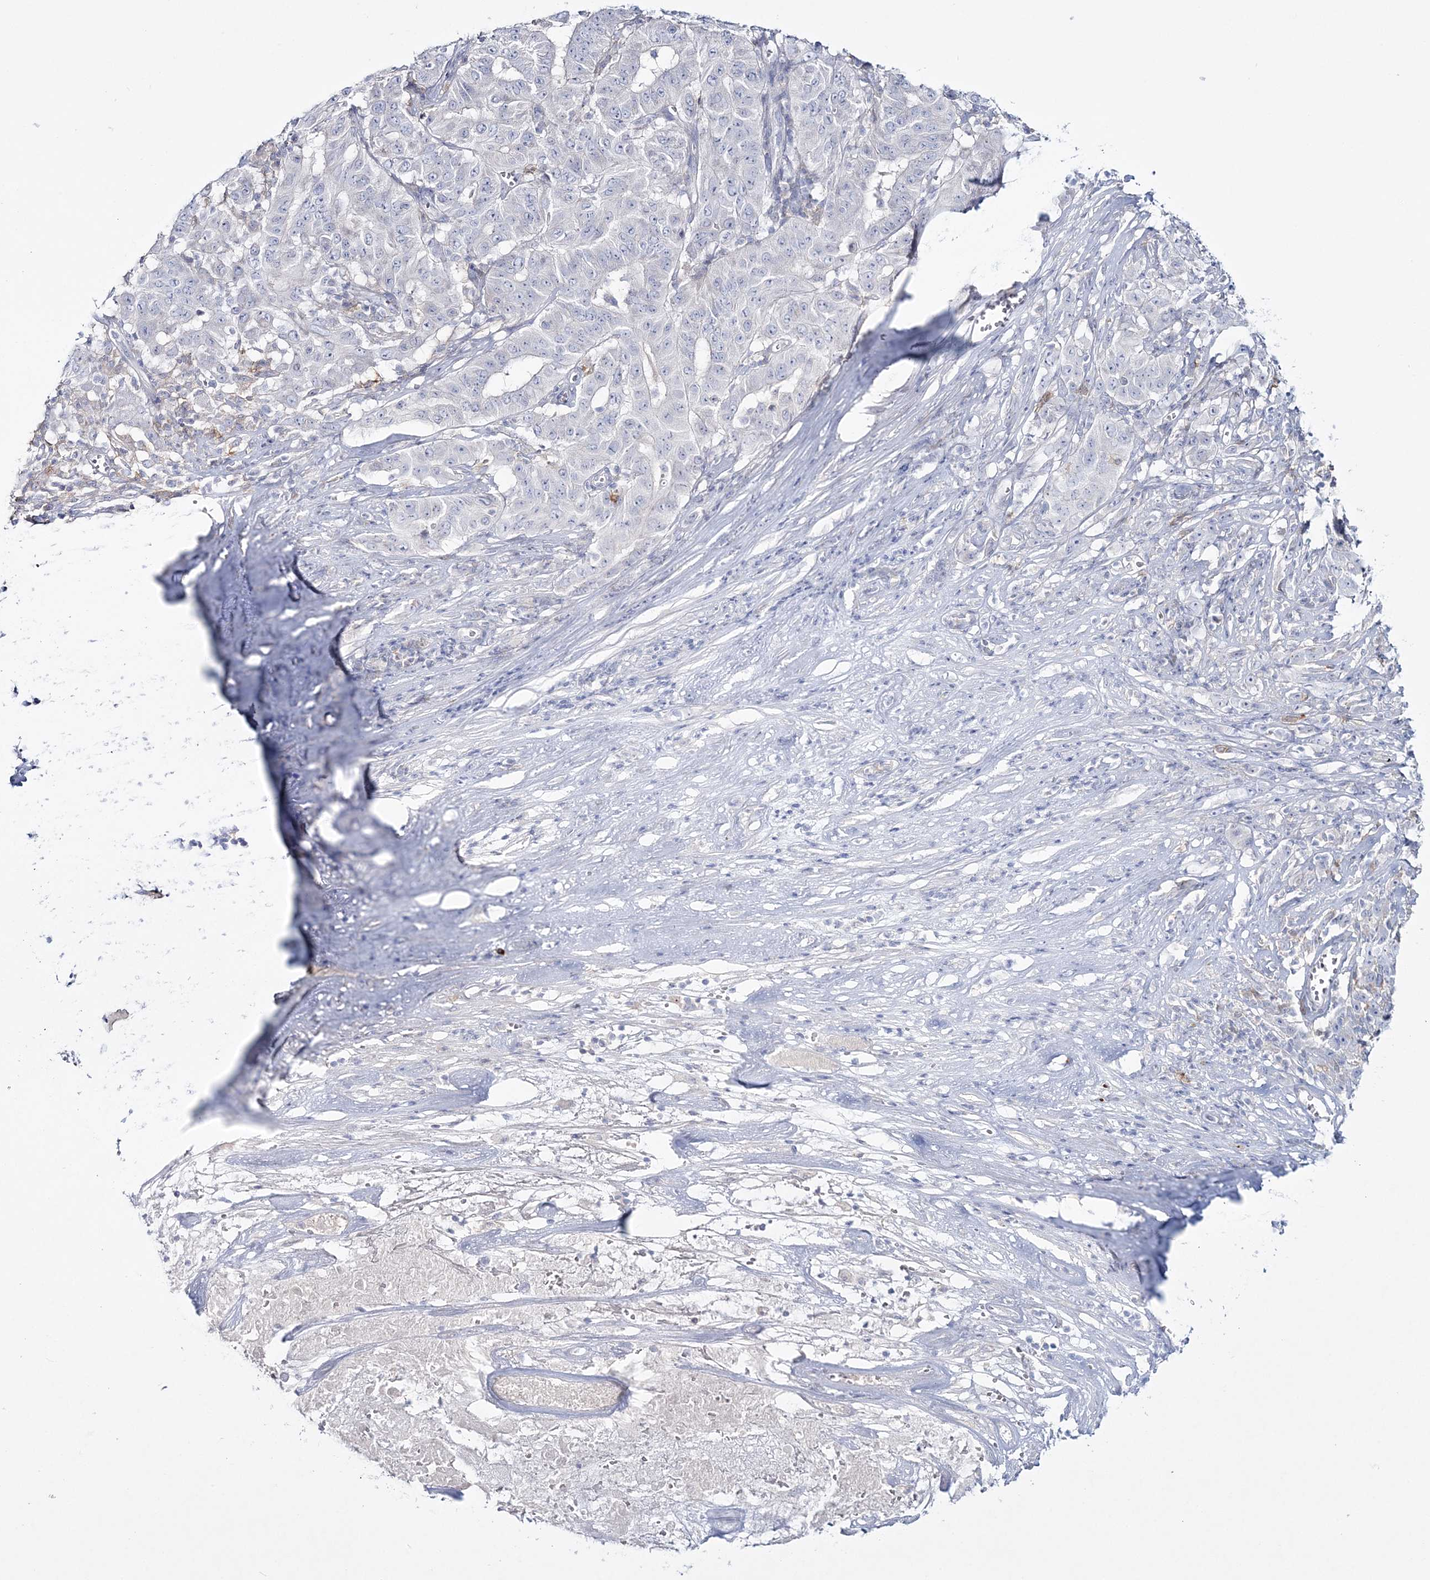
{"staining": {"intensity": "negative", "quantity": "none", "location": "none"}, "tissue": "pancreatic cancer", "cell_type": "Tumor cells", "image_type": "cancer", "snomed": [{"axis": "morphology", "description": "Adenocarcinoma, NOS"}, {"axis": "topography", "description": "Pancreas"}], "caption": "Histopathology image shows no significant protein expression in tumor cells of pancreatic adenocarcinoma.", "gene": "WDSUB1", "patient": {"sex": "male", "age": 63}}